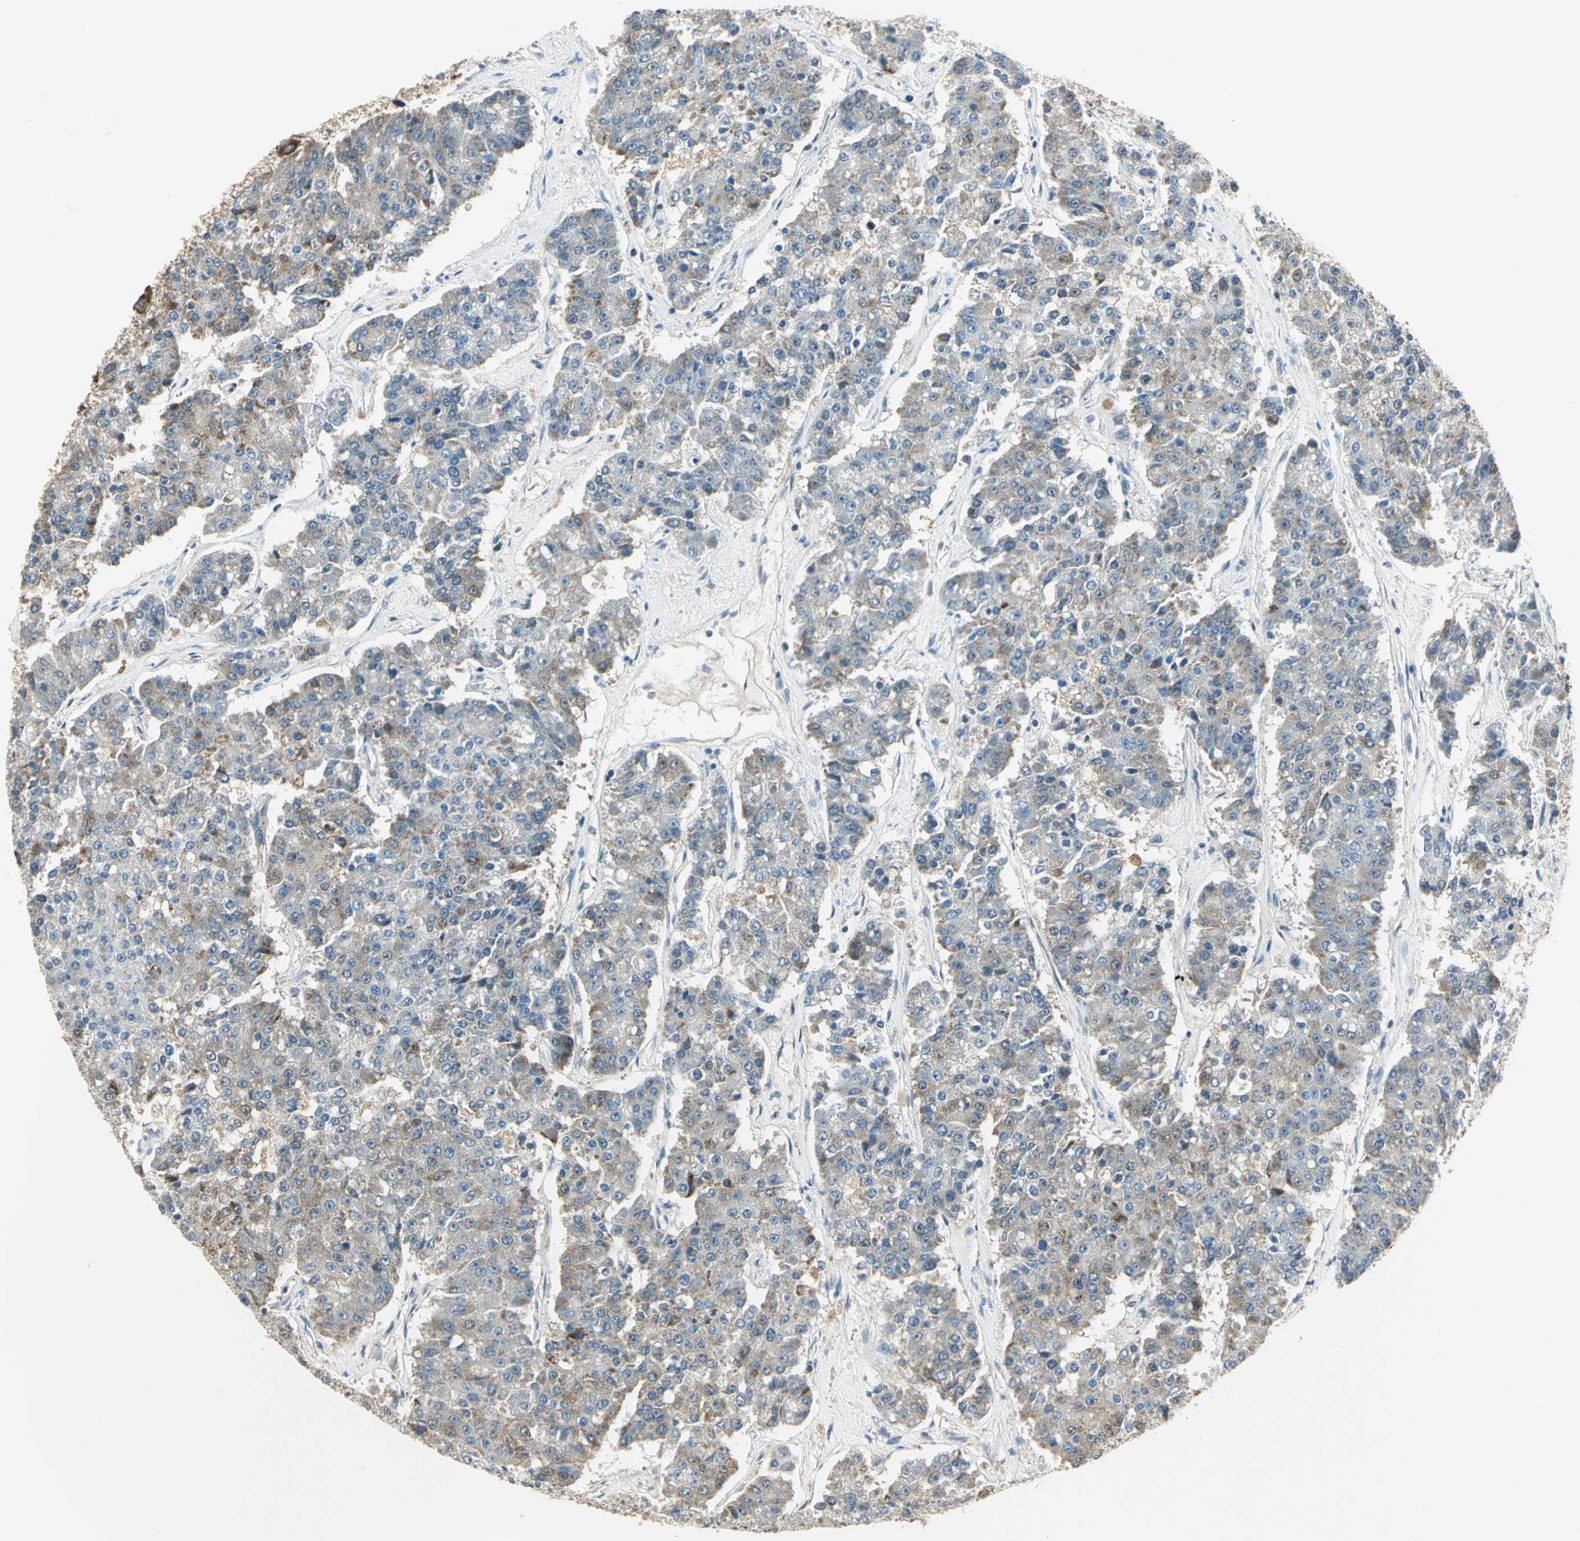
{"staining": {"intensity": "moderate", "quantity": "25%-75%", "location": "cytoplasmic/membranous"}, "tissue": "pancreatic cancer", "cell_type": "Tumor cells", "image_type": "cancer", "snomed": [{"axis": "morphology", "description": "Adenocarcinoma, NOS"}, {"axis": "topography", "description": "Pancreas"}], "caption": "Human pancreatic cancer stained for a protein (brown) exhibits moderate cytoplasmic/membranous positive staining in about 25%-75% of tumor cells.", "gene": "ACADM", "patient": {"sex": "male", "age": 50}}